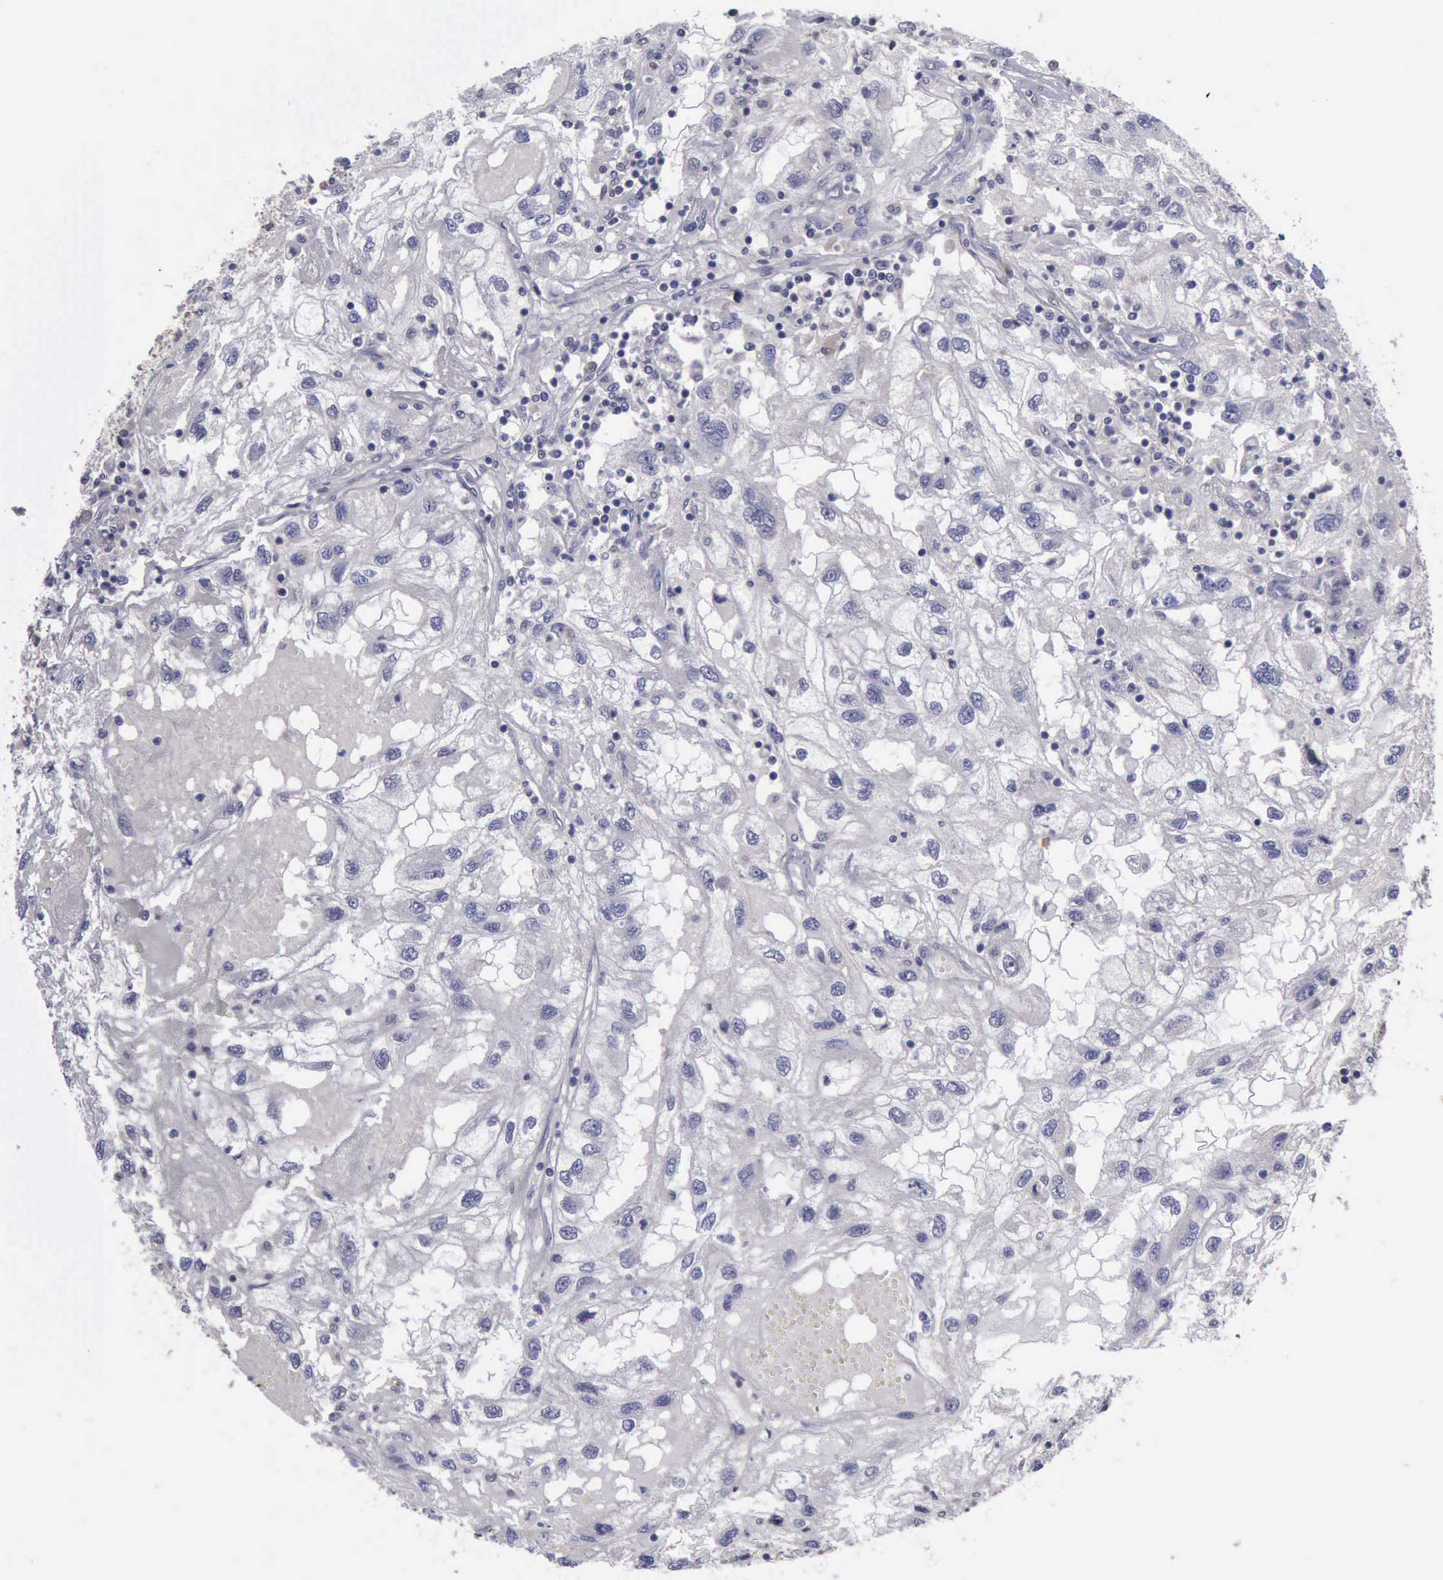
{"staining": {"intensity": "negative", "quantity": "none", "location": "none"}, "tissue": "renal cancer", "cell_type": "Tumor cells", "image_type": "cancer", "snomed": [{"axis": "morphology", "description": "Normal tissue, NOS"}, {"axis": "morphology", "description": "Adenocarcinoma, NOS"}, {"axis": "topography", "description": "Kidney"}], "caption": "Immunohistochemical staining of human renal cancer displays no significant staining in tumor cells.", "gene": "PHKA1", "patient": {"sex": "male", "age": 71}}